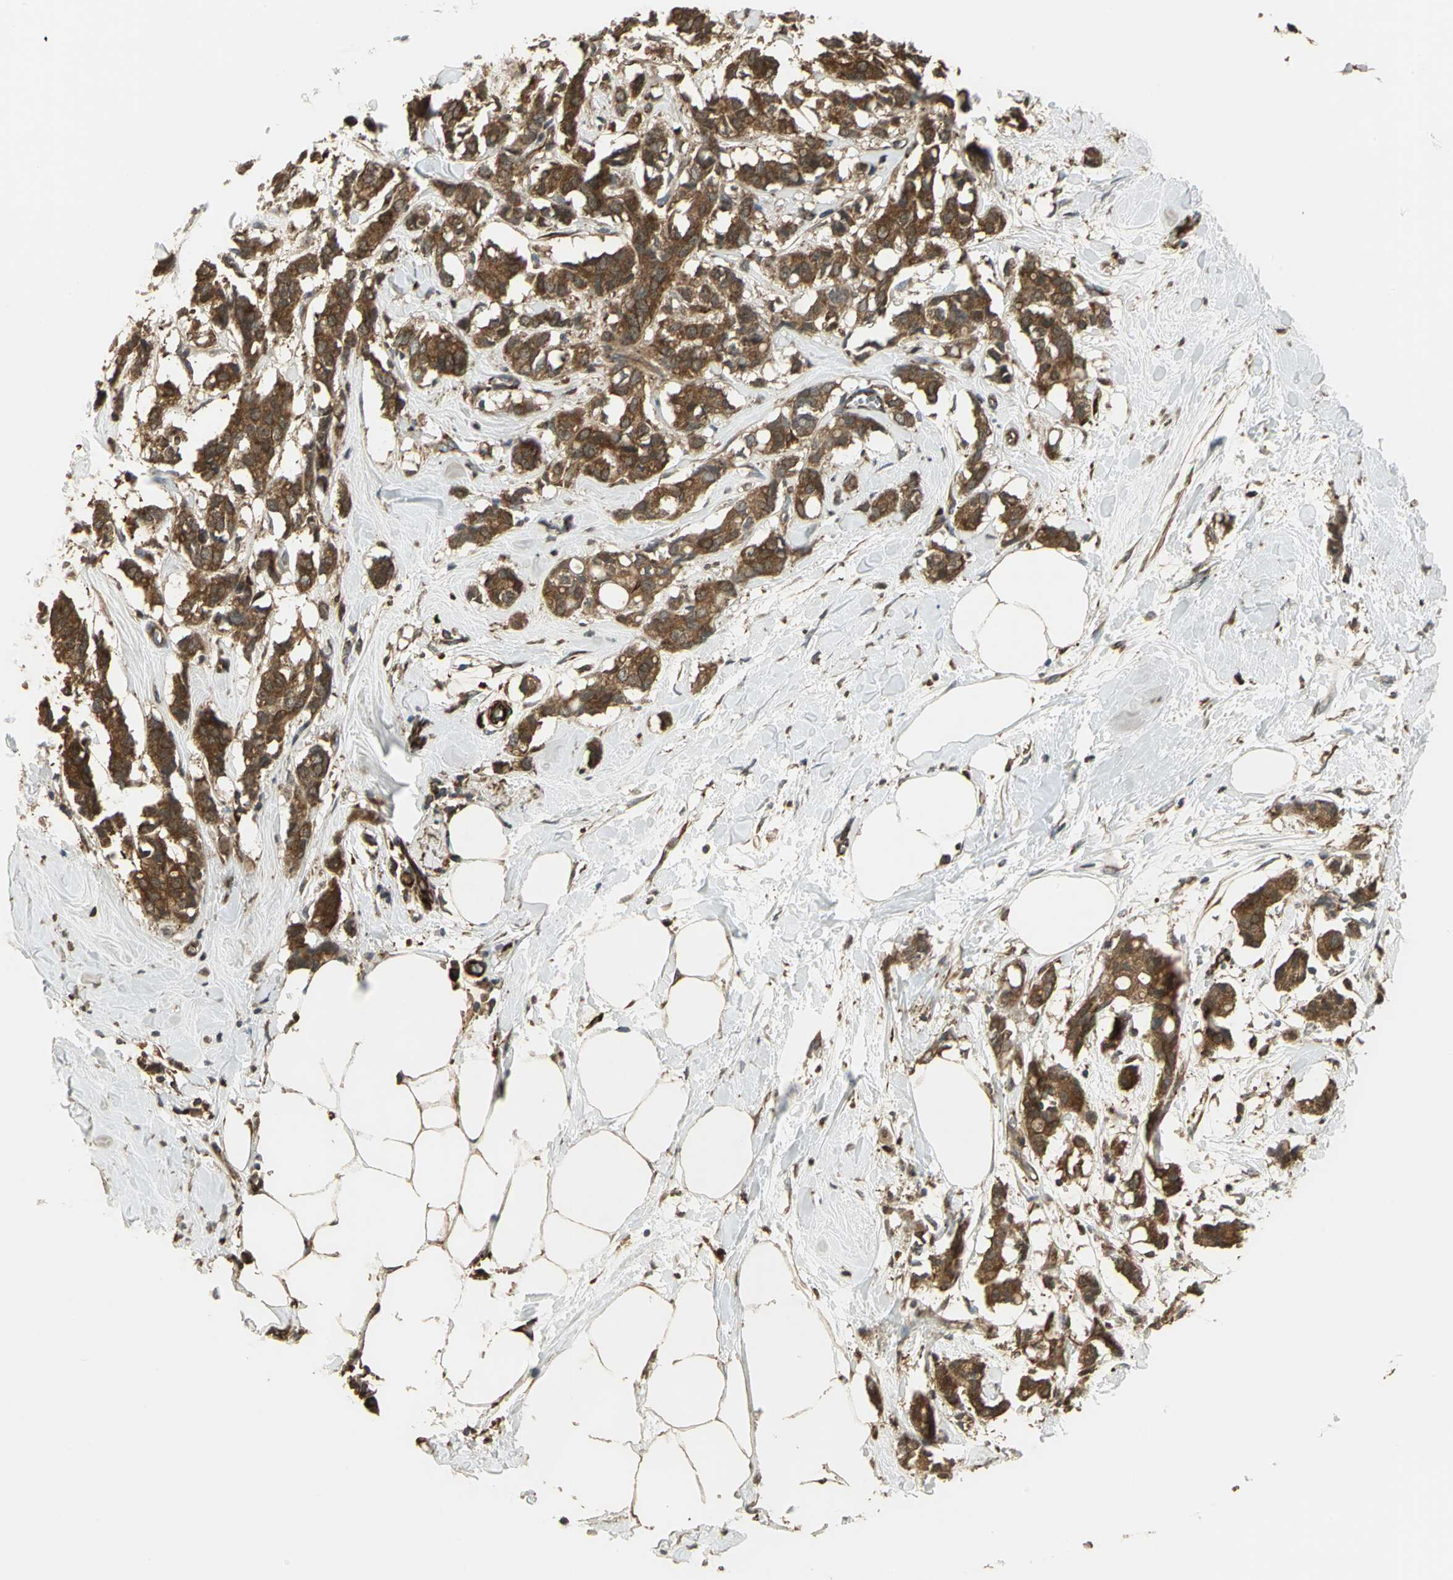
{"staining": {"intensity": "strong", "quantity": ">75%", "location": "cytoplasmic/membranous"}, "tissue": "breast cancer", "cell_type": "Tumor cells", "image_type": "cancer", "snomed": [{"axis": "morphology", "description": "Duct carcinoma"}, {"axis": "topography", "description": "Breast"}], "caption": "Breast intraductal carcinoma stained with immunohistochemistry (IHC) displays strong cytoplasmic/membranous expression in approximately >75% of tumor cells.", "gene": "PRXL2B", "patient": {"sex": "female", "age": 84}}